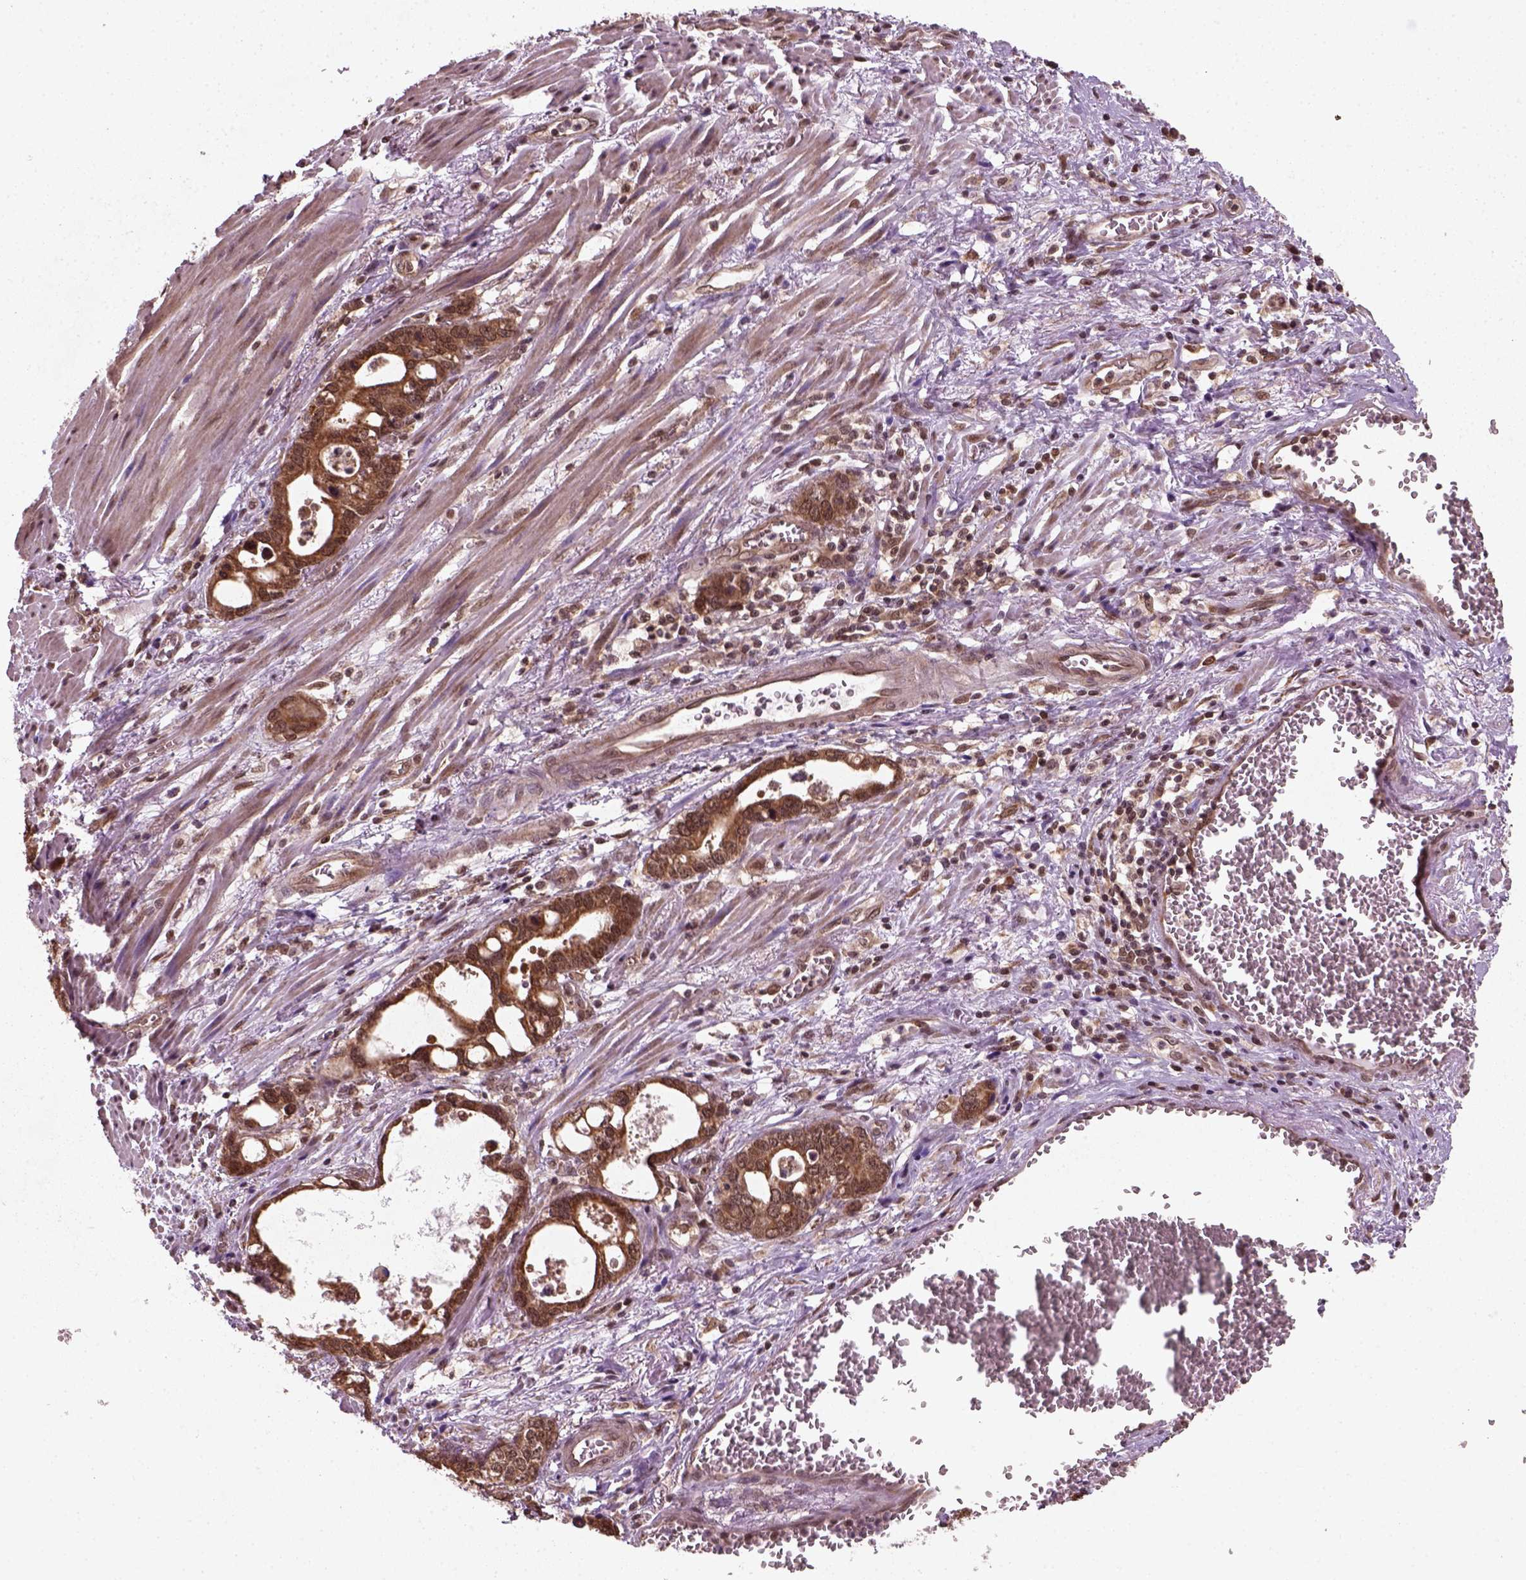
{"staining": {"intensity": "strong", "quantity": ">75%", "location": "cytoplasmic/membranous,nuclear"}, "tissue": "stomach cancer", "cell_type": "Tumor cells", "image_type": "cancer", "snomed": [{"axis": "morphology", "description": "Normal tissue, NOS"}, {"axis": "morphology", "description": "Adenocarcinoma, NOS"}, {"axis": "topography", "description": "Esophagus"}, {"axis": "topography", "description": "Stomach, upper"}], "caption": "DAB (3,3'-diaminobenzidine) immunohistochemical staining of stomach cancer (adenocarcinoma) reveals strong cytoplasmic/membranous and nuclear protein staining in about >75% of tumor cells. (brown staining indicates protein expression, while blue staining denotes nuclei).", "gene": "NUDT9", "patient": {"sex": "male", "age": 74}}